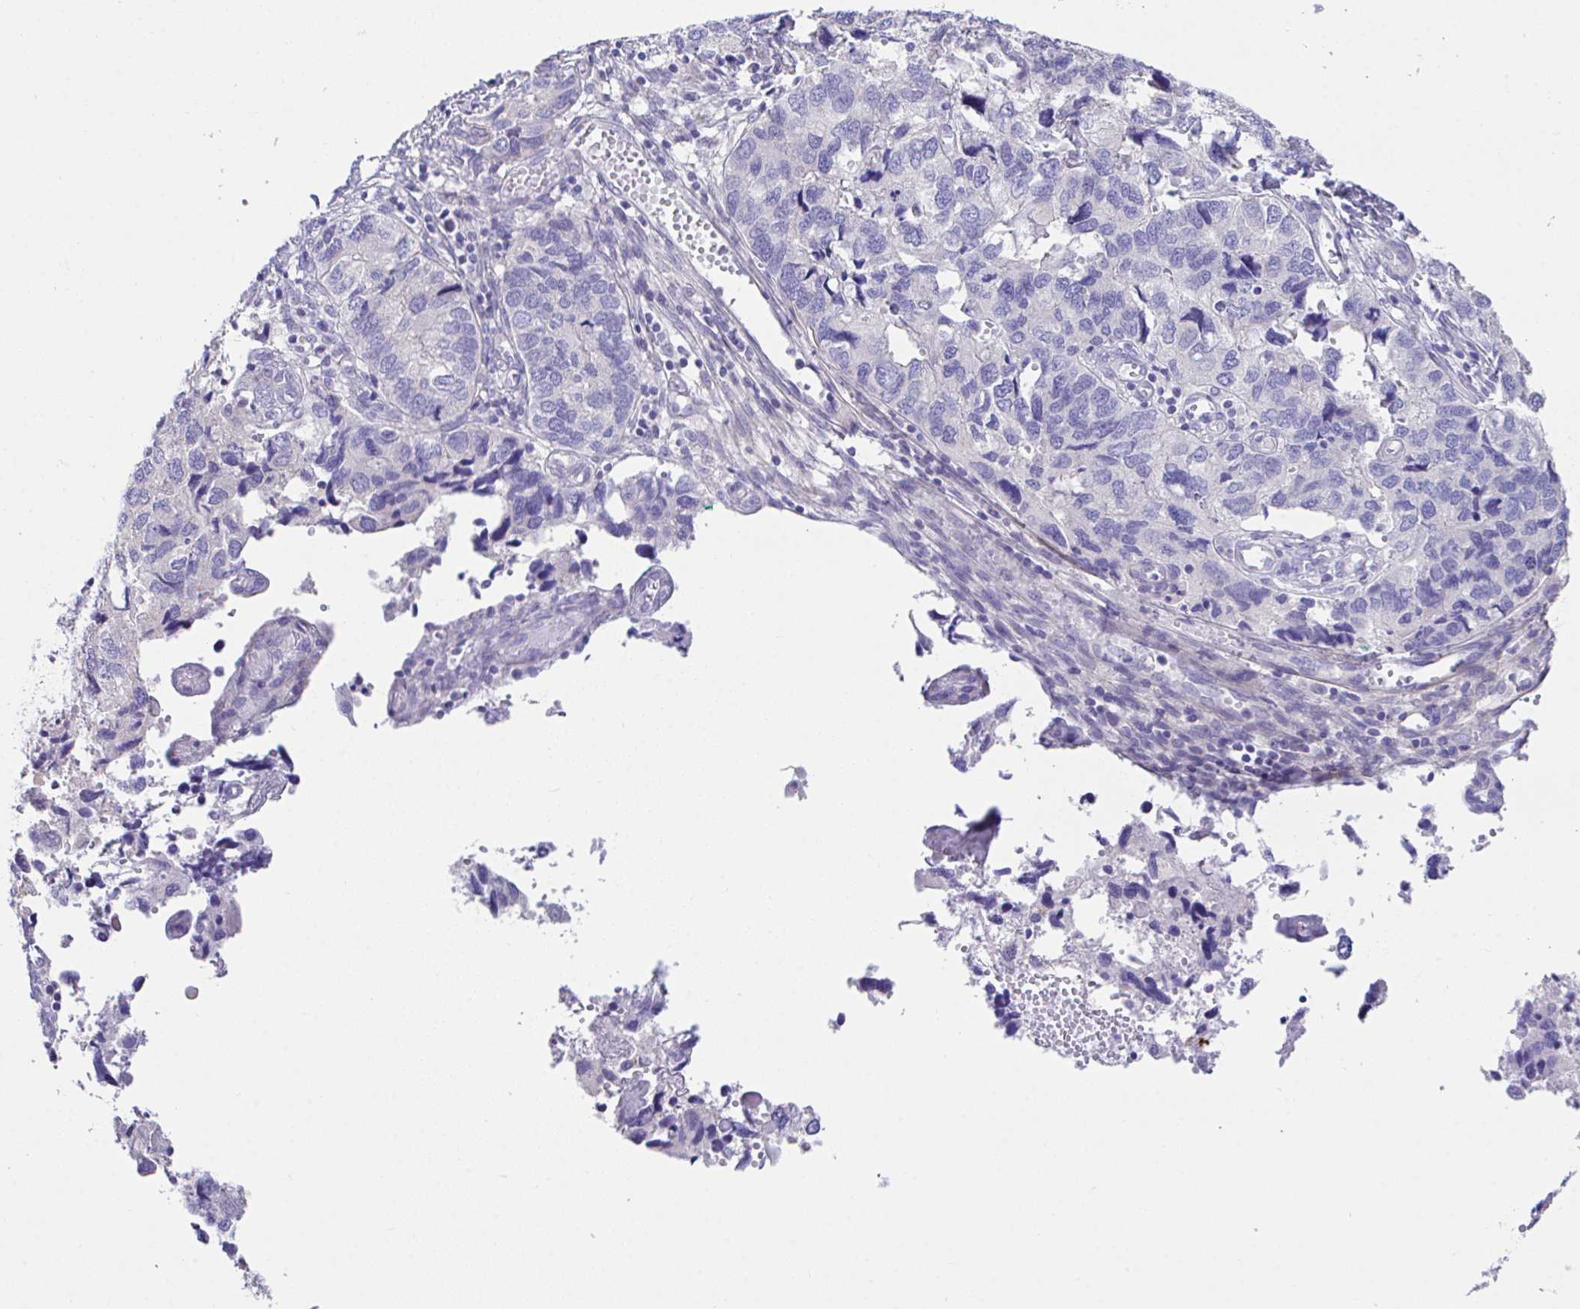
{"staining": {"intensity": "negative", "quantity": "none", "location": "none"}, "tissue": "endometrial cancer", "cell_type": "Tumor cells", "image_type": "cancer", "snomed": [{"axis": "morphology", "description": "Carcinoma, NOS"}, {"axis": "topography", "description": "Uterus"}], "caption": "Immunohistochemistry micrograph of neoplastic tissue: endometrial cancer stained with DAB (3,3'-diaminobenzidine) demonstrates no significant protein positivity in tumor cells.", "gene": "SLC16A6", "patient": {"sex": "female", "age": 76}}